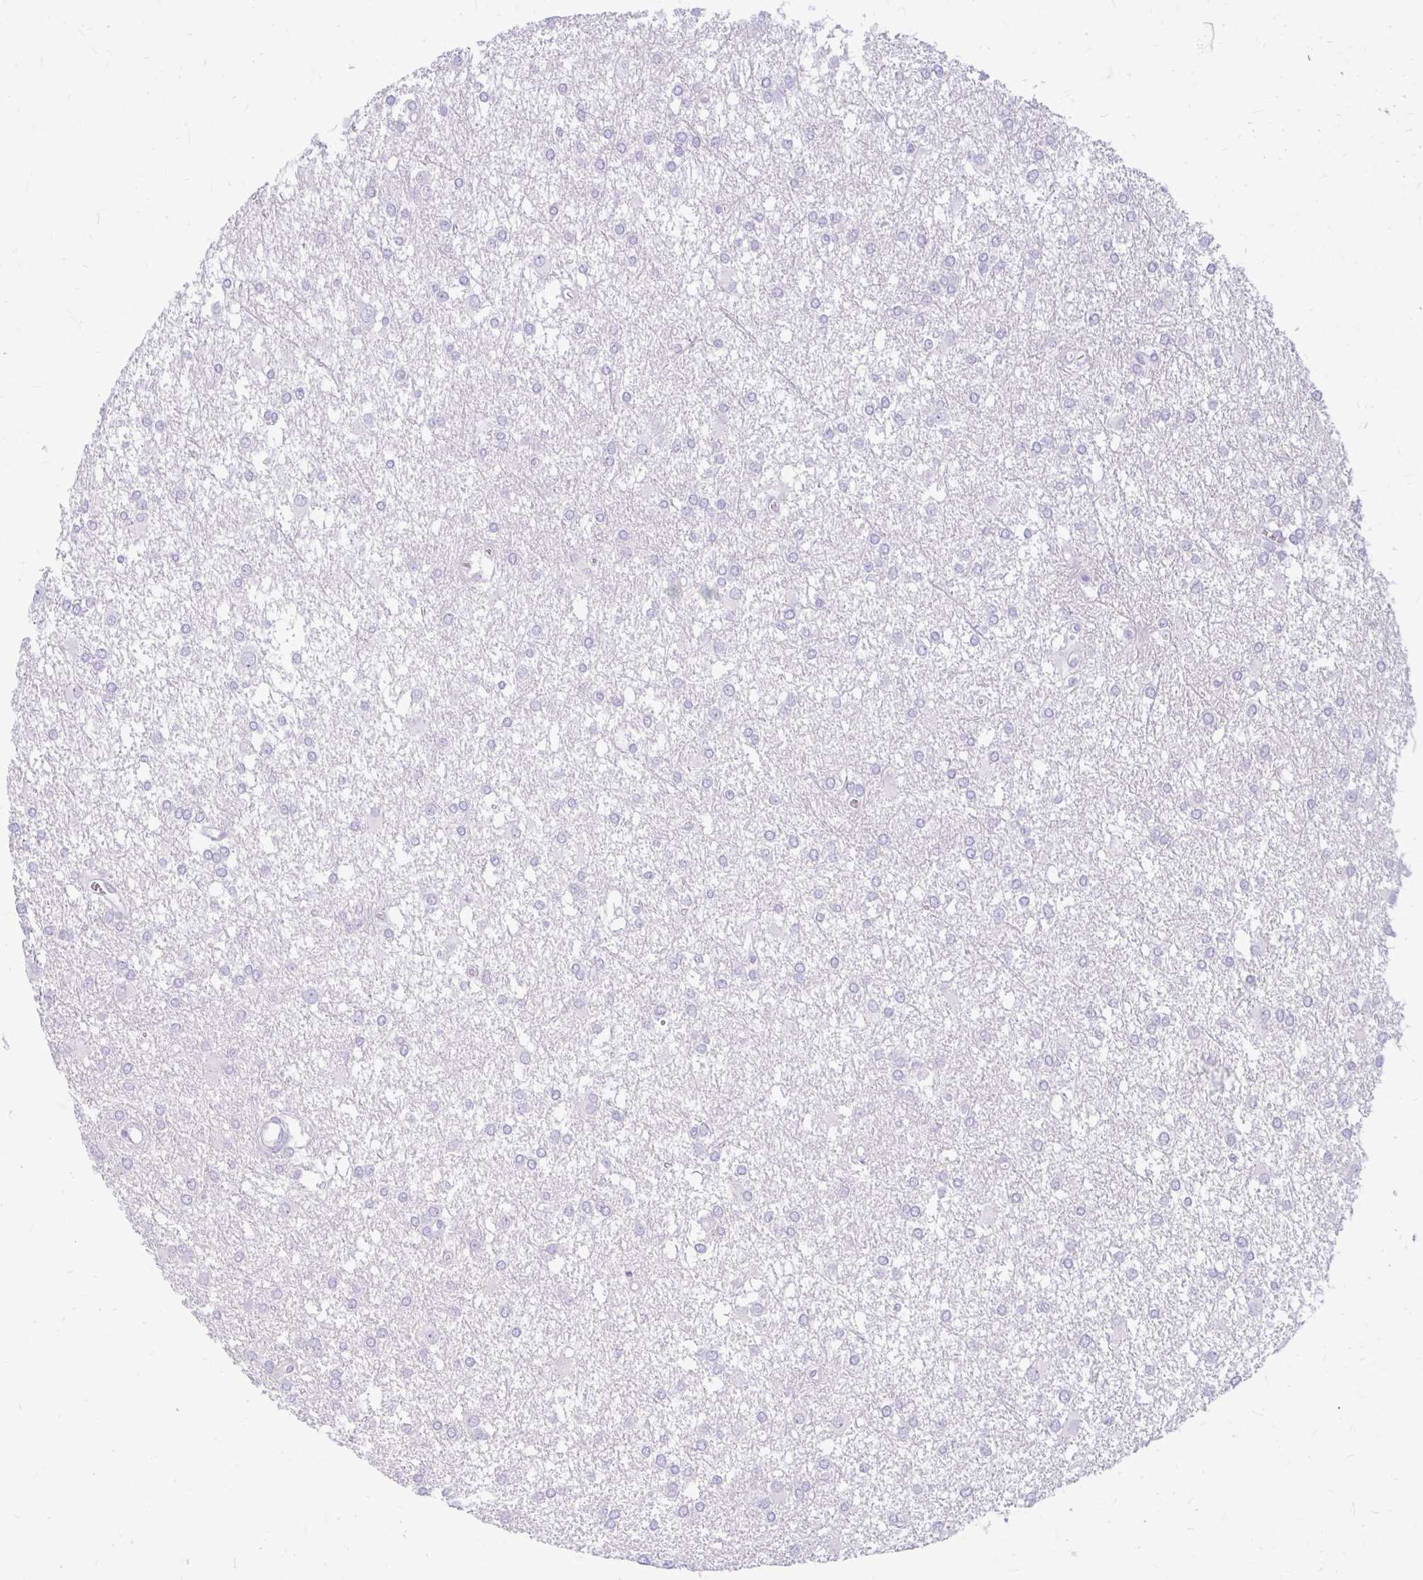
{"staining": {"intensity": "negative", "quantity": "none", "location": "none"}, "tissue": "glioma", "cell_type": "Tumor cells", "image_type": "cancer", "snomed": [{"axis": "morphology", "description": "Glioma, malignant, High grade"}, {"axis": "topography", "description": "Brain"}], "caption": "Immunohistochemistry of glioma shows no expression in tumor cells.", "gene": "KLHDC7A", "patient": {"sex": "male", "age": 48}}